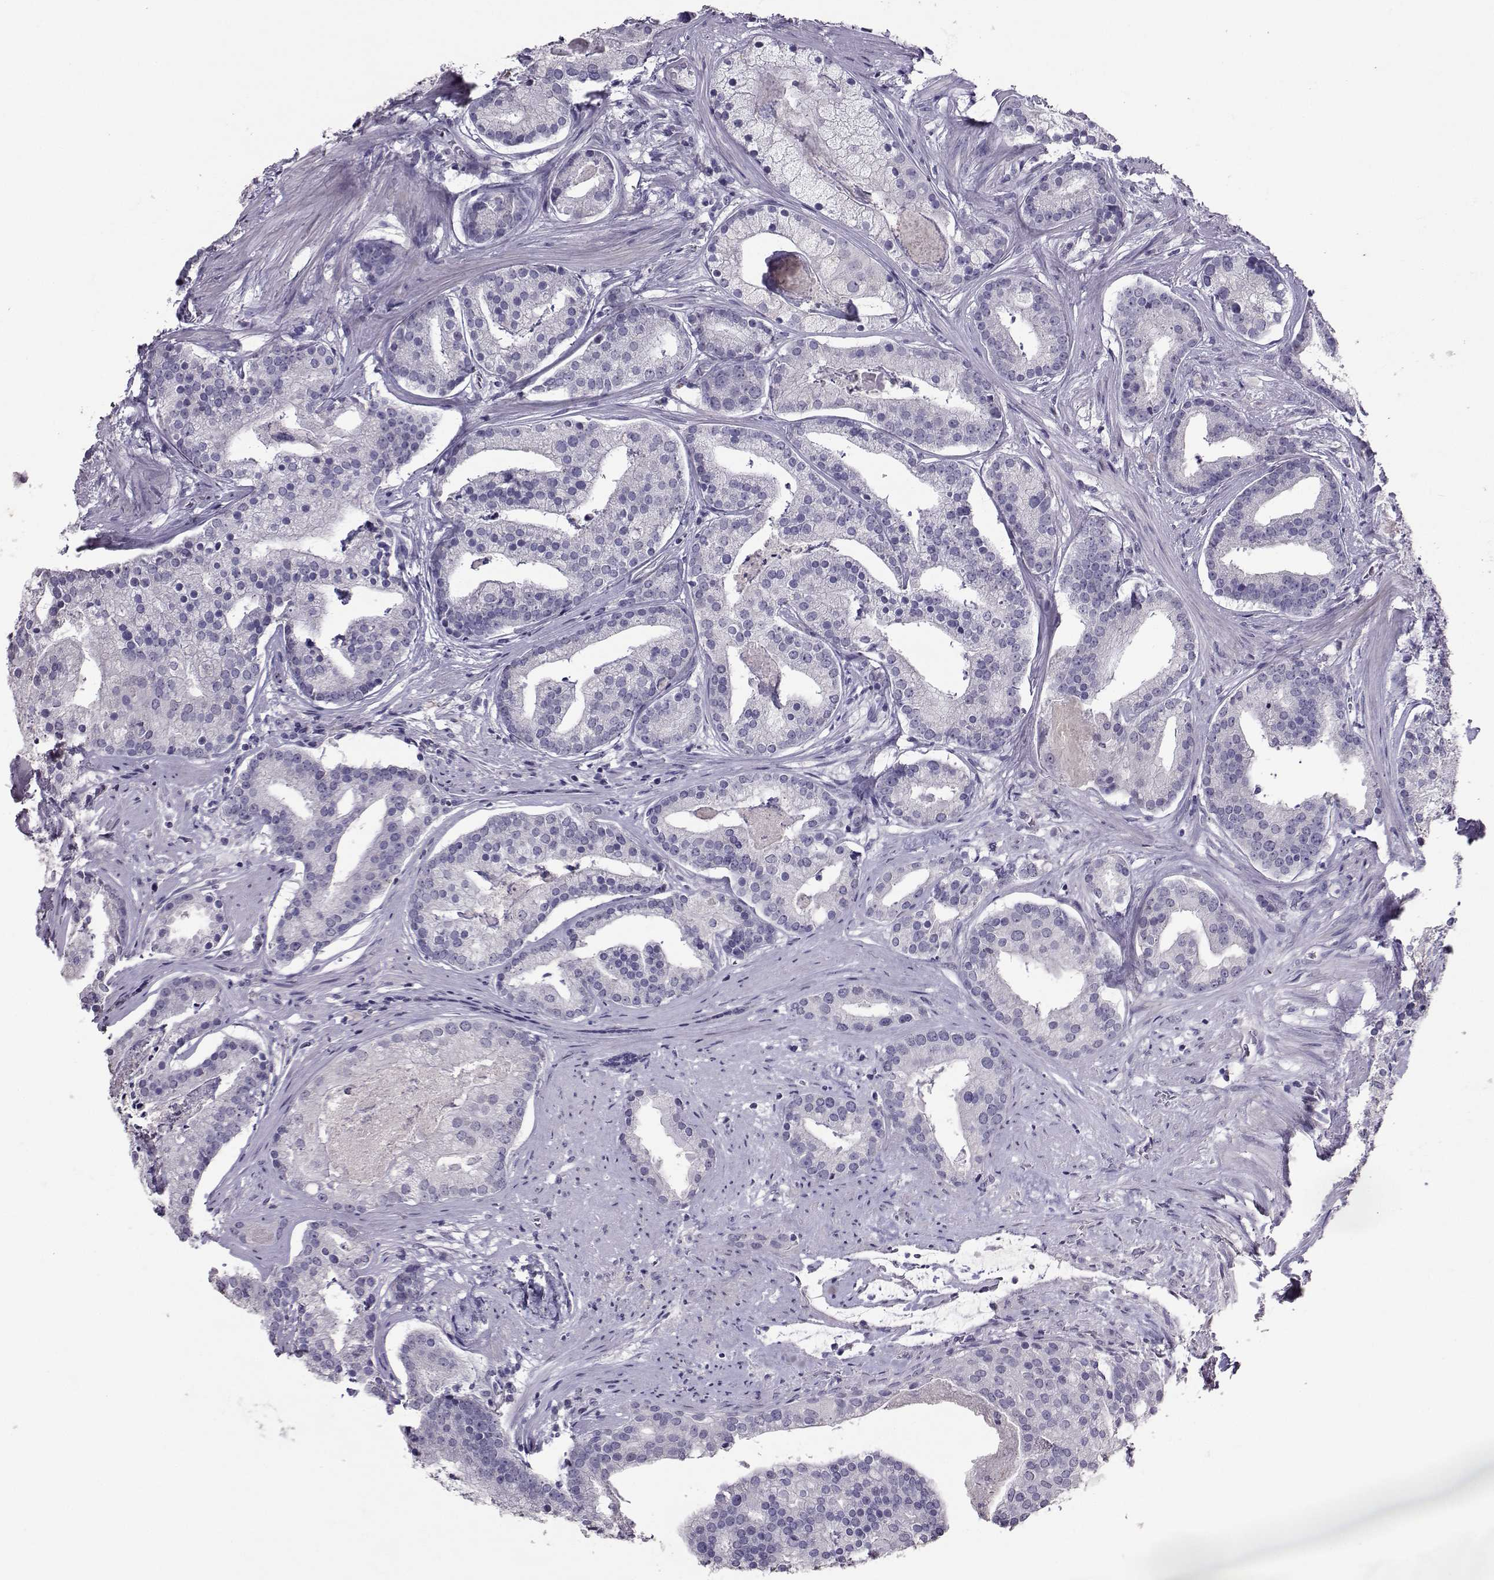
{"staining": {"intensity": "negative", "quantity": "none", "location": "none"}, "tissue": "prostate cancer", "cell_type": "Tumor cells", "image_type": "cancer", "snomed": [{"axis": "morphology", "description": "Adenocarcinoma, NOS"}, {"axis": "topography", "description": "Prostate and seminal vesicle, NOS"}, {"axis": "topography", "description": "Prostate"}], "caption": "The image exhibits no significant positivity in tumor cells of prostate cancer.", "gene": "CARTPT", "patient": {"sex": "male", "age": 44}}